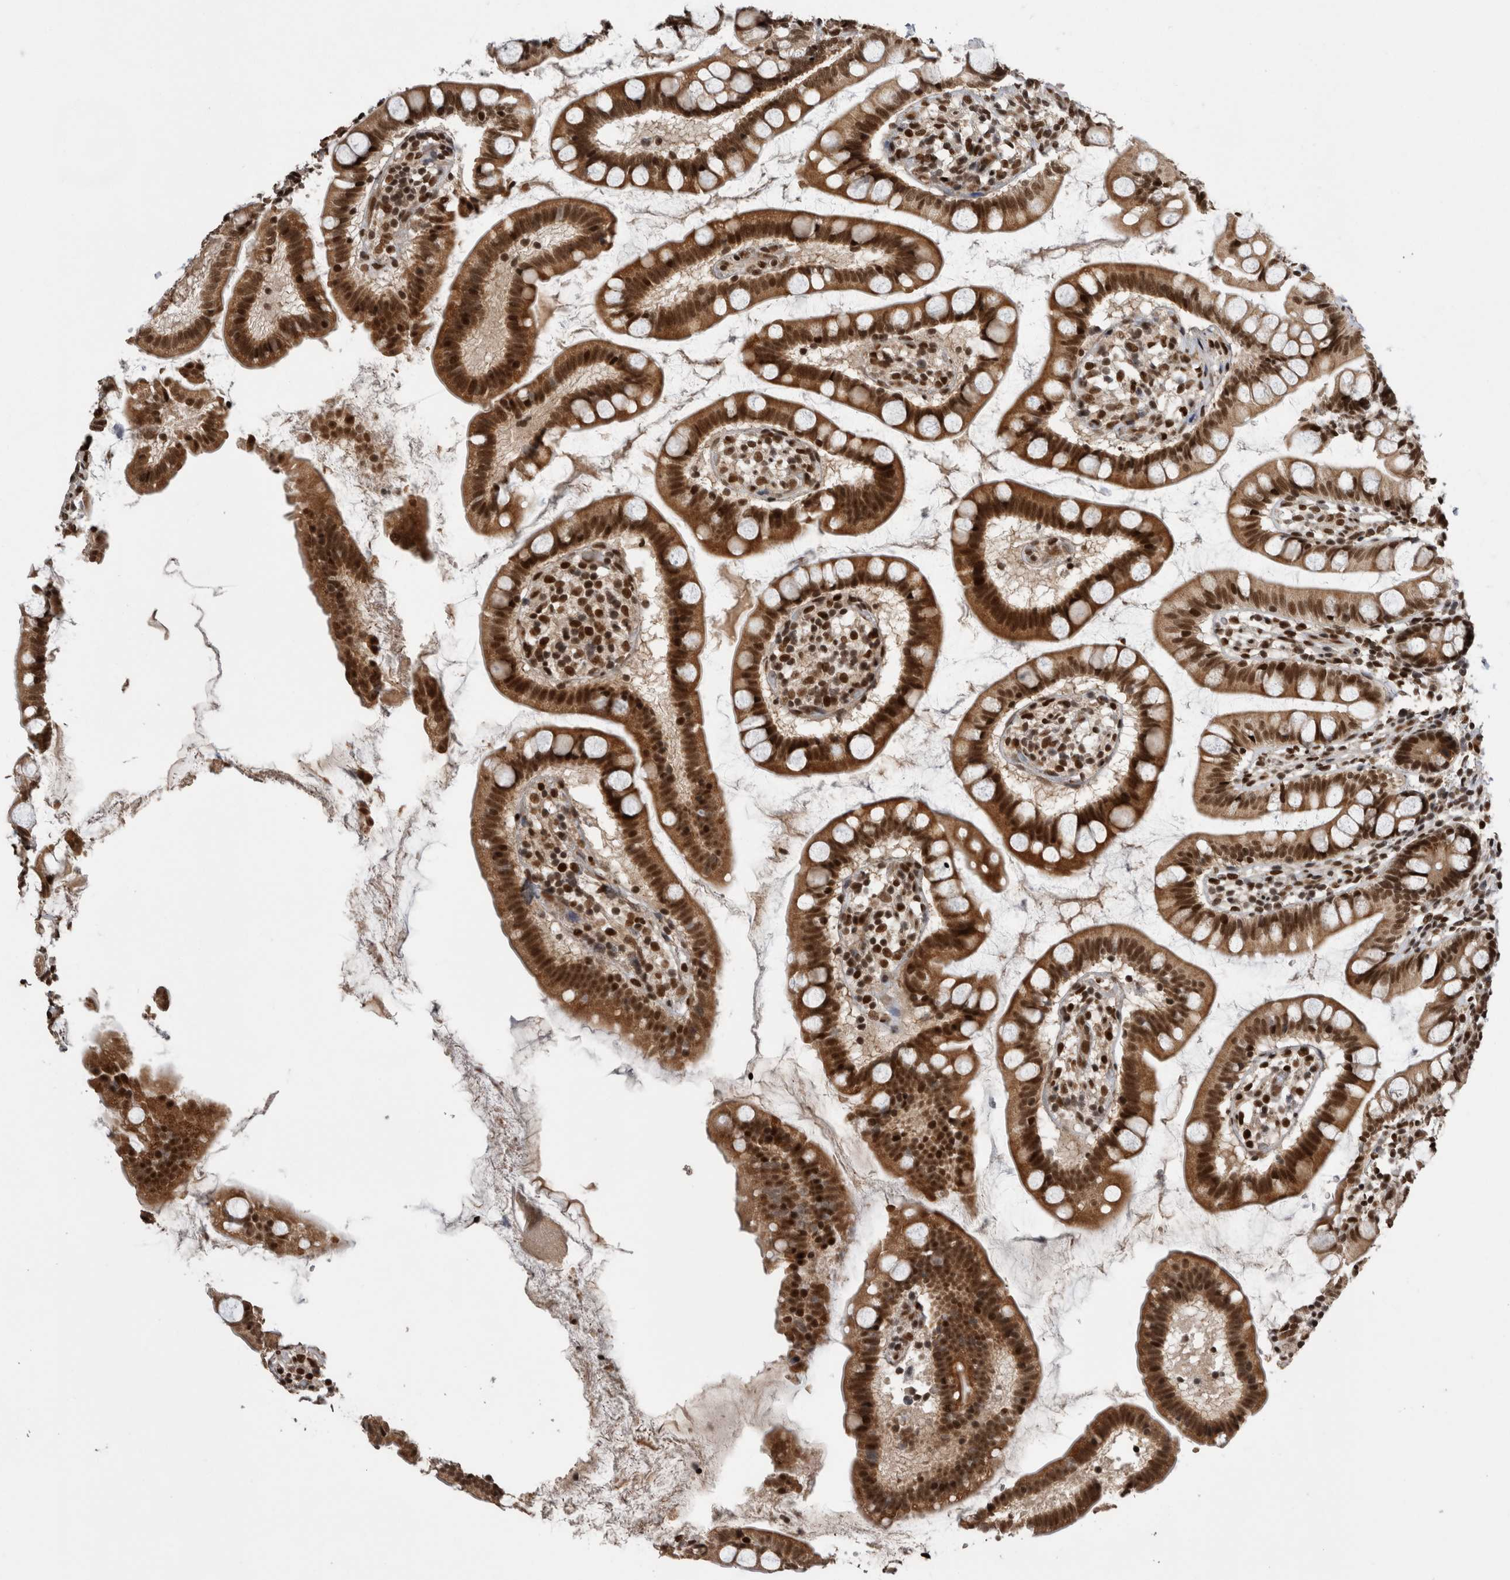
{"staining": {"intensity": "strong", "quantity": ">75%", "location": "cytoplasmic/membranous,nuclear"}, "tissue": "small intestine", "cell_type": "Glandular cells", "image_type": "normal", "snomed": [{"axis": "morphology", "description": "Normal tissue, NOS"}, {"axis": "topography", "description": "Small intestine"}], "caption": "The immunohistochemical stain shows strong cytoplasmic/membranous,nuclear staining in glandular cells of benign small intestine. Nuclei are stained in blue.", "gene": "CPSF2", "patient": {"sex": "female", "age": 84}}